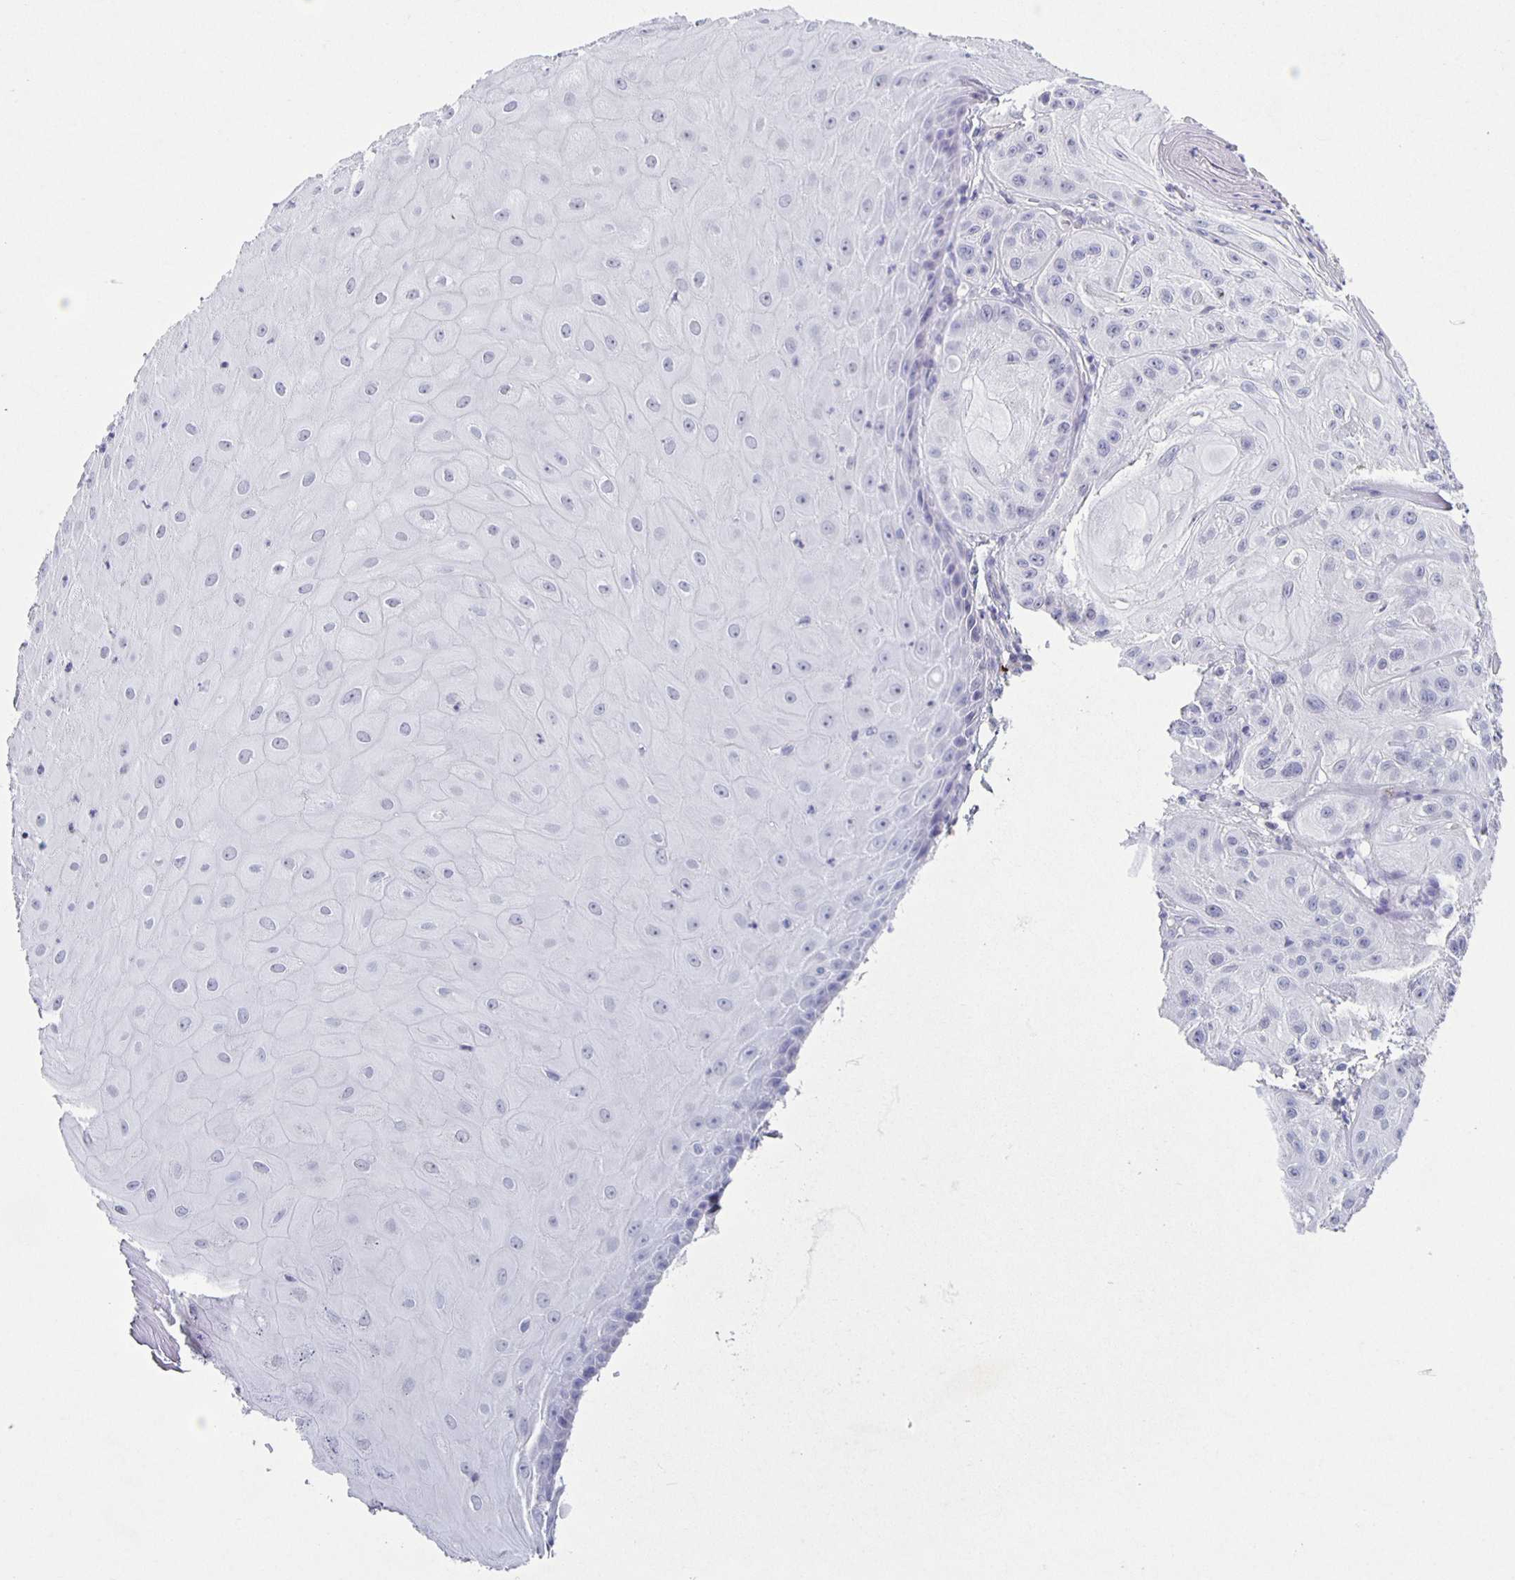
{"staining": {"intensity": "negative", "quantity": "none", "location": "none"}, "tissue": "skin cancer", "cell_type": "Tumor cells", "image_type": "cancer", "snomed": [{"axis": "morphology", "description": "Squamous cell carcinoma, NOS"}, {"axis": "topography", "description": "Skin"}], "caption": "Protein analysis of skin cancer demonstrates no significant positivity in tumor cells.", "gene": "CARNS1", "patient": {"sex": "male", "age": 85}}